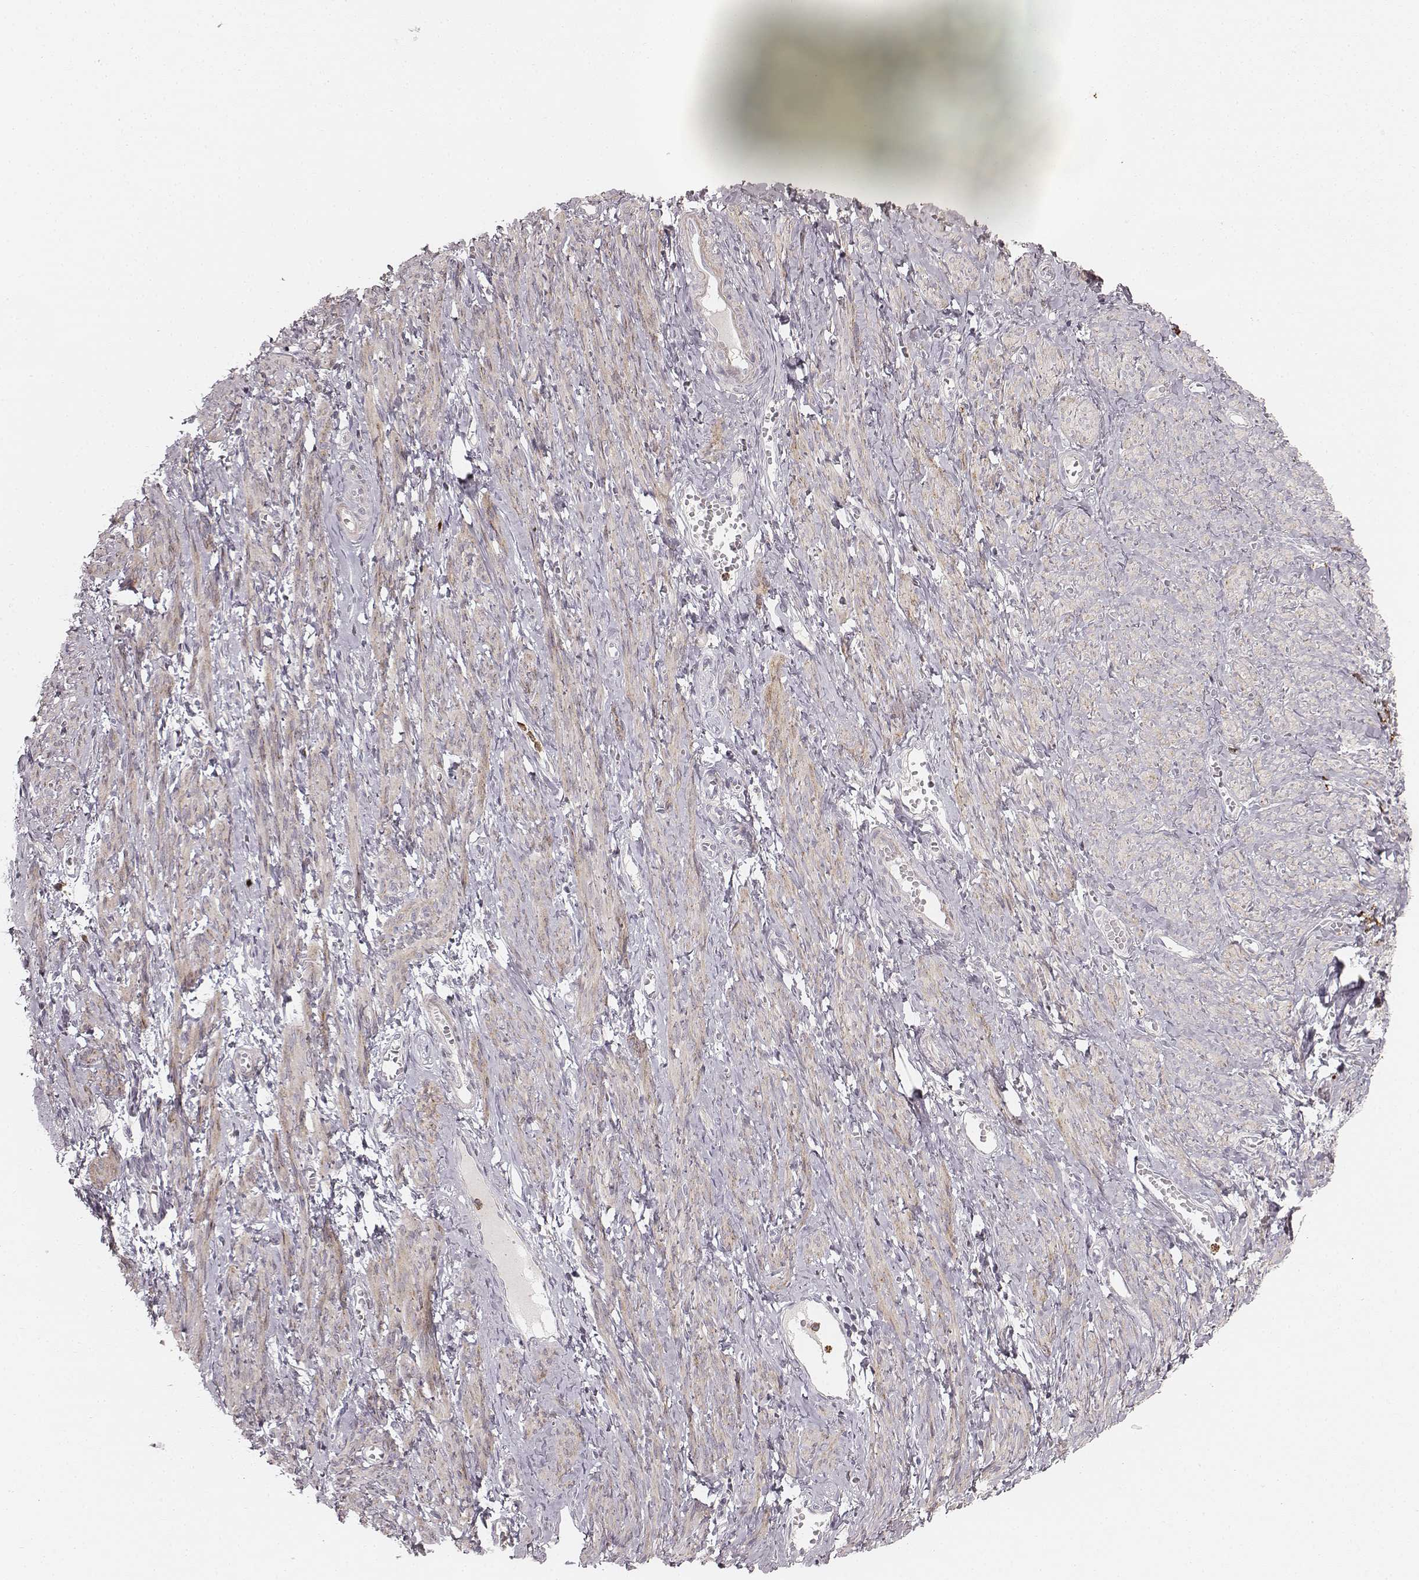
{"staining": {"intensity": "moderate", "quantity": "<25%", "location": "cytoplasmic/membranous"}, "tissue": "smooth muscle", "cell_type": "Smooth muscle cells", "image_type": "normal", "snomed": [{"axis": "morphology", "description": "Normal tissue, NOS"}, {"axis": "topography", "description": "Smooth muscle"}], "caption": "Immunohistochemistry (IHC) photomicrograph of benign smooth muscle stained for a protein (brown), which shows low levels of moderate cytoplasmic/membranous expression in about <25% of smooth muscle cells.", "gene": "ABCA7", "patient": {"sex": "female", "age": 65}}